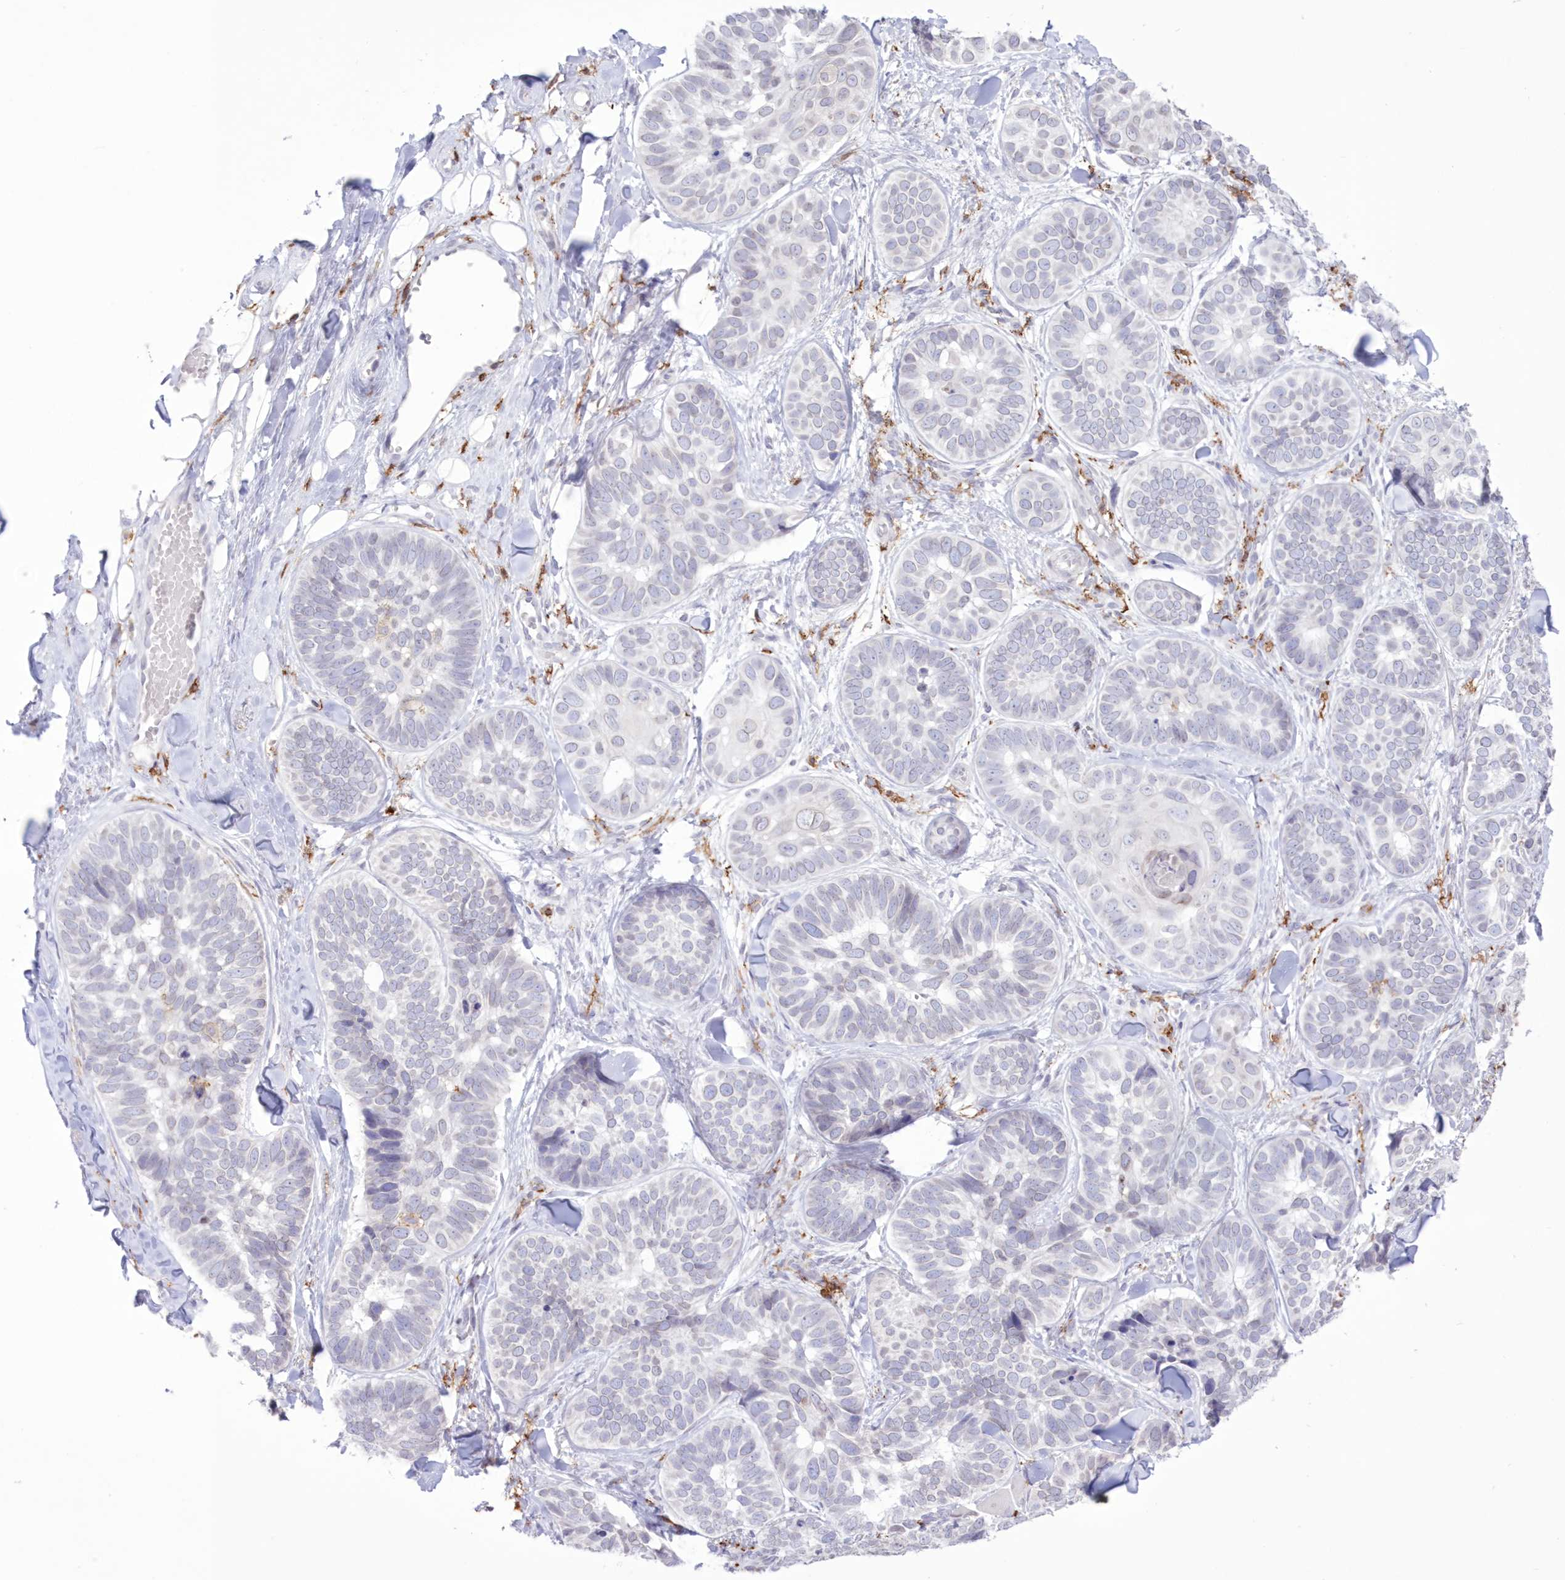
{"staining": {"intensity": "negative", "quantity": "none", "location": "none"}, "tissue": "skin cancer", "cell_type": "Tumor cells", "image_type": "cancer", "snomed": [{"axis": "morphology", "description": "Basal cell carcinoma"}, {"axis": "topography", "description": "Skin"}], "caption": "Tumor cells show no significant expression in skin basal cell carcinoma.", "gene": "C11orf1", "patient": {"sex": "male", "age": 62}}